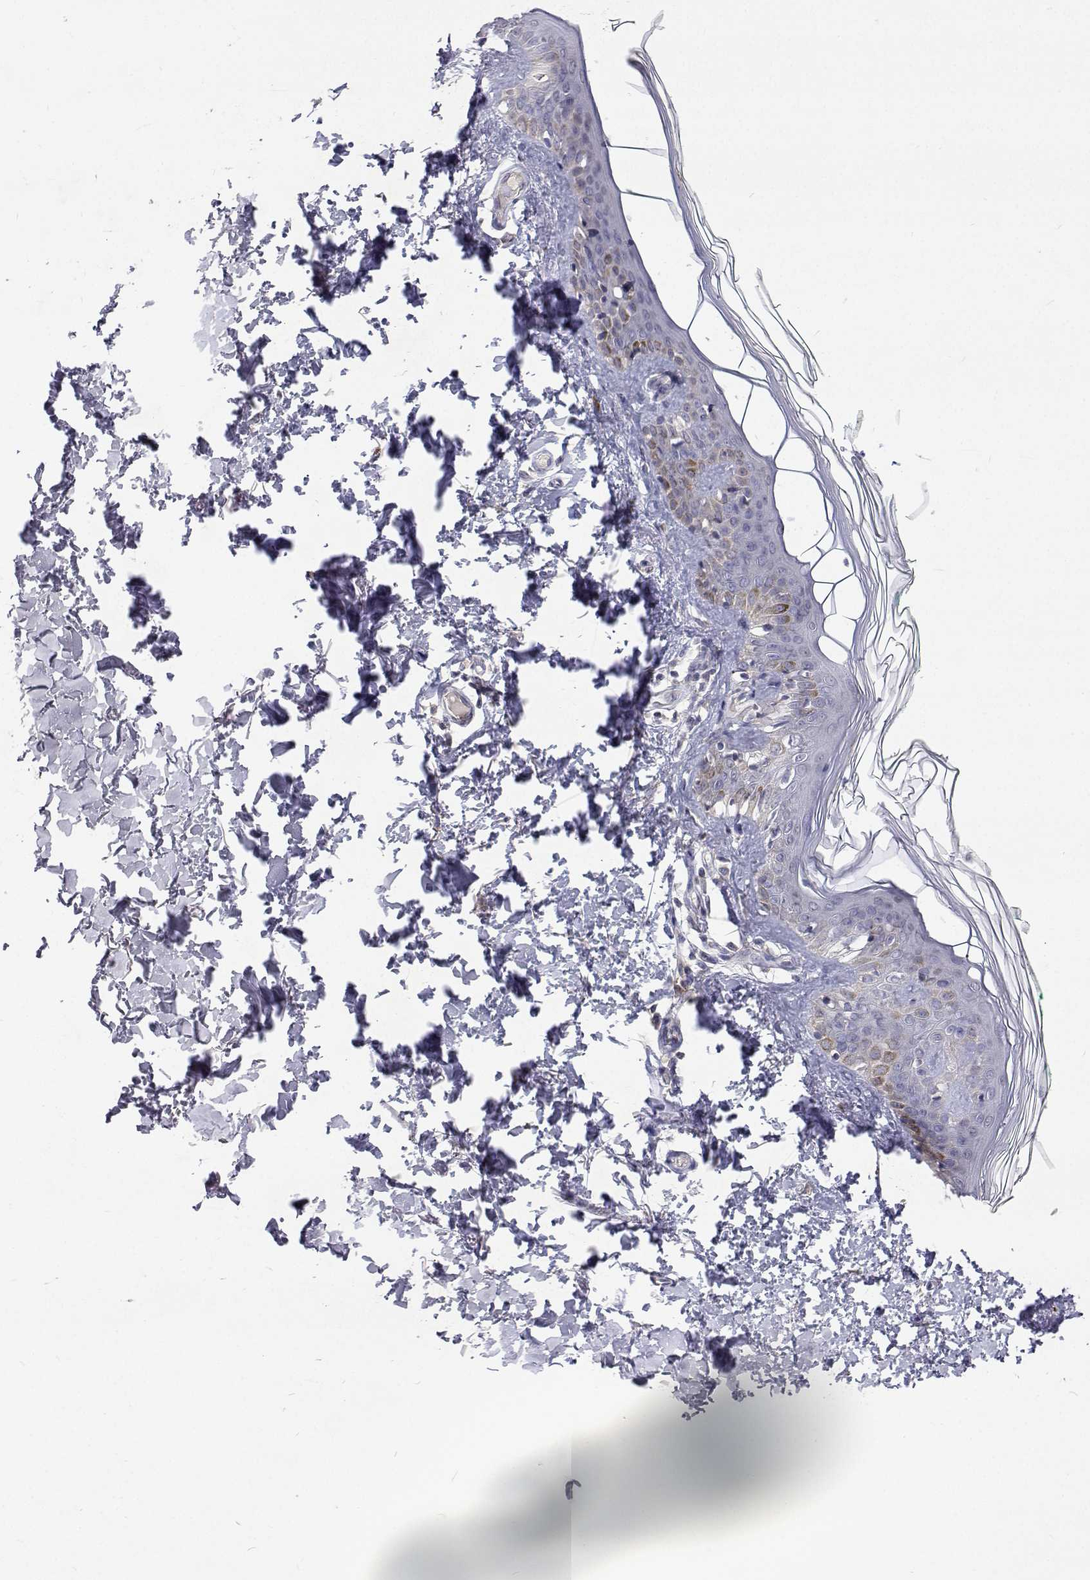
{"staining": {"intensity": "negative", "quantity": "none", "location": "none"}, "tissue": "skin", "cell_type": "Fibroblasts", "image_type": "normal", "snomed": [{"axis": "morphology", "description": "Normal tissue, NOS"}, {"axis": "topography", "description": "Skin"}, {"axis": "topography", "description": "Peripheral nerve tissue"}], "caption": "Fibroblasts are negative for brown protein staining in unremarkable skin. (DAB (3,3'-diaminobenzidine) IHC with hematoxylin counter stain).", "gene": "TRIM60", "patient": {"sex": "female", "age": 45}}